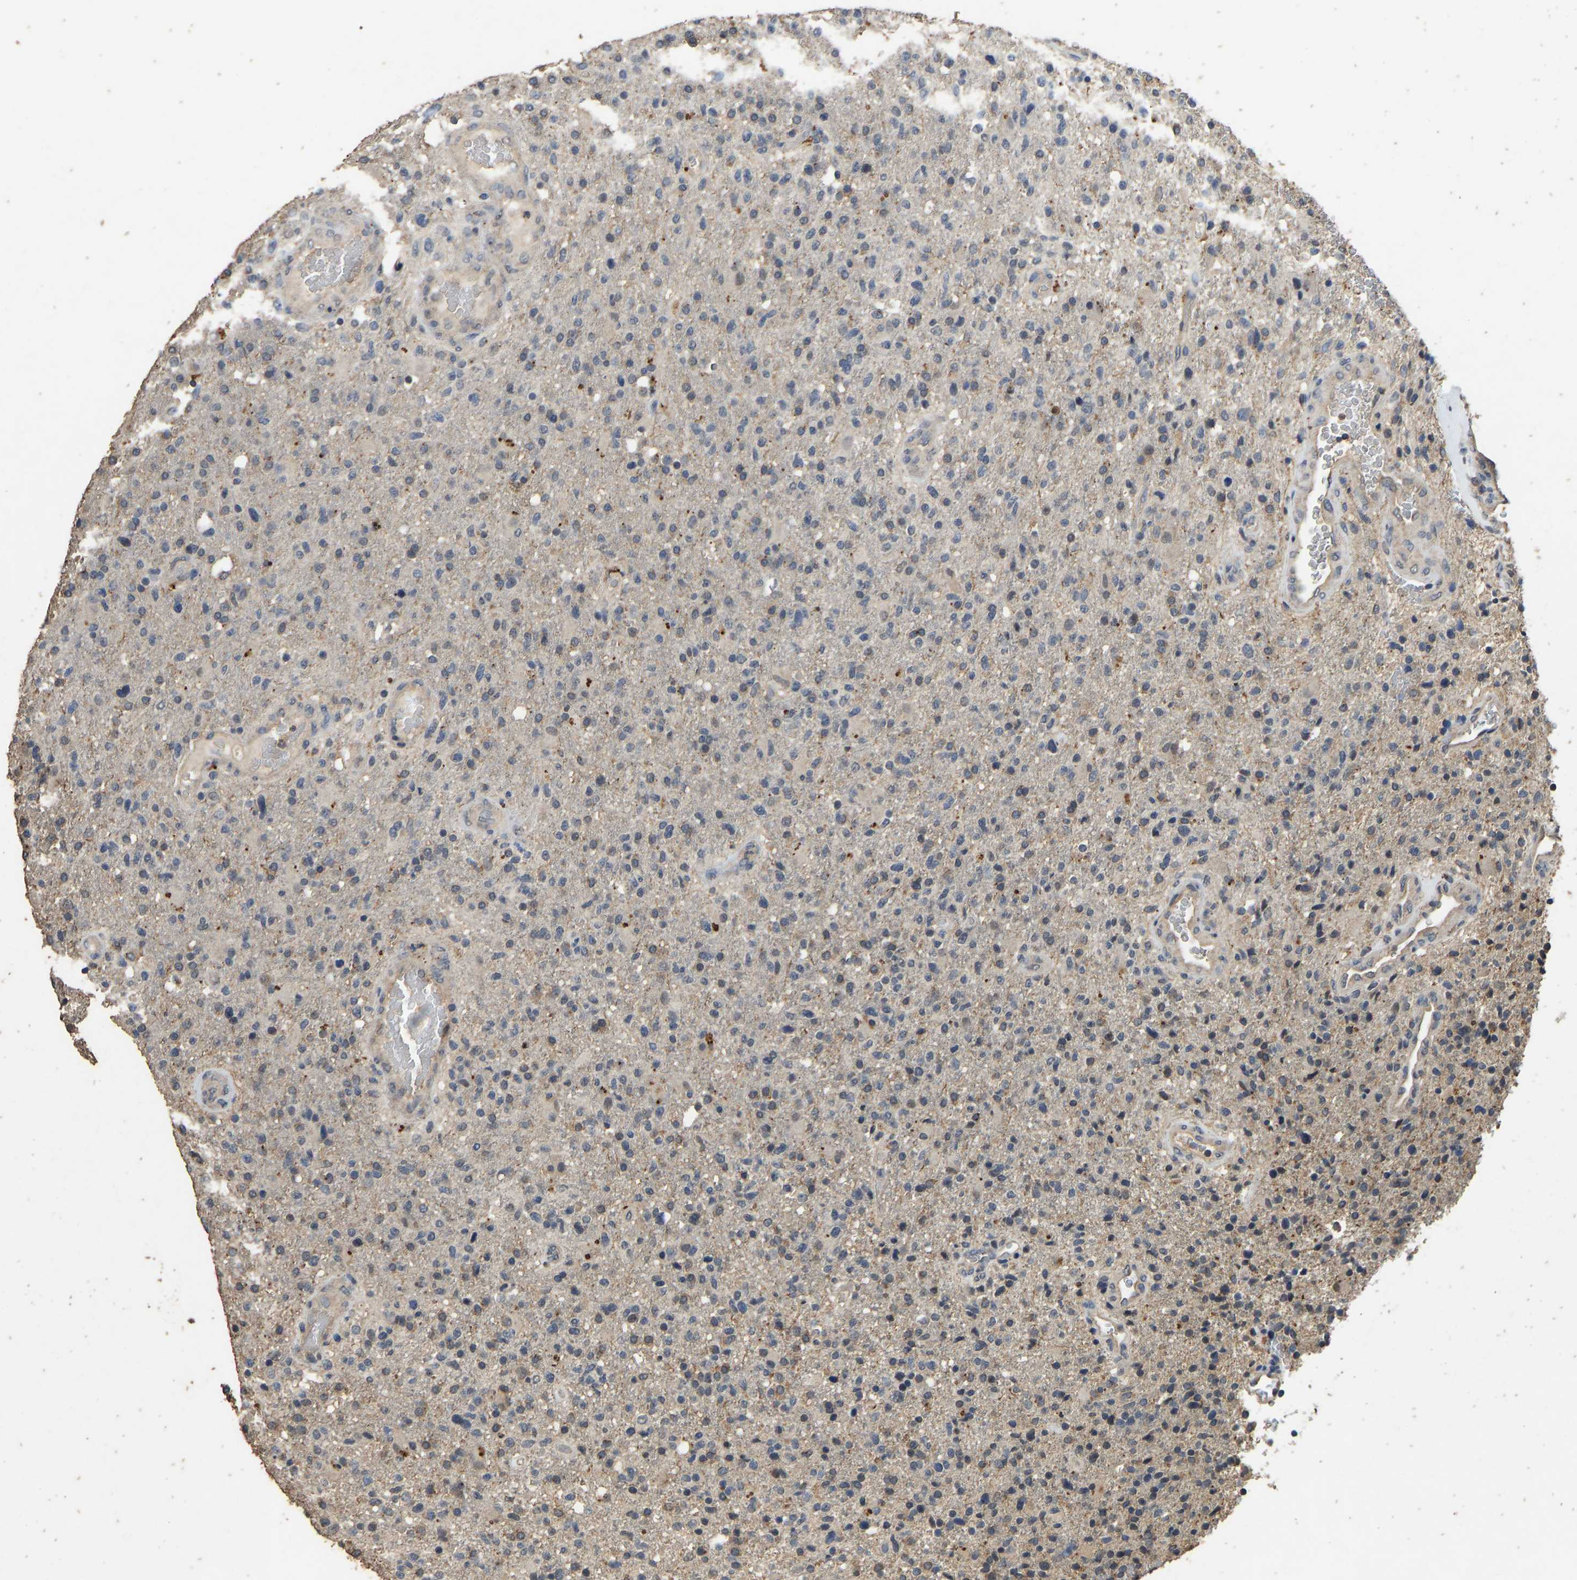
{"staining": {"intensity": "negative", "quantity": "none", "location": "none"}, "tissue": "glioma", "cell_type": "Tumor cells", "image_type": "cancer", "snomed": [{"axis": "morphology", "description": "Glioma, malignant, High grade"}, {"axis": "topography", "description": "Brain"}], "caption": "DAB immunohistochemical staining of human glioma shows no significant positivity in tumor cells. Brightfield microscopy of immunohistochemistry (IHC) stained with DAB (brown) and hematoxylin (blue), captured at high magnification.", "gene": "CIDEC", "patient": {"sex": "male", "age": 72}}